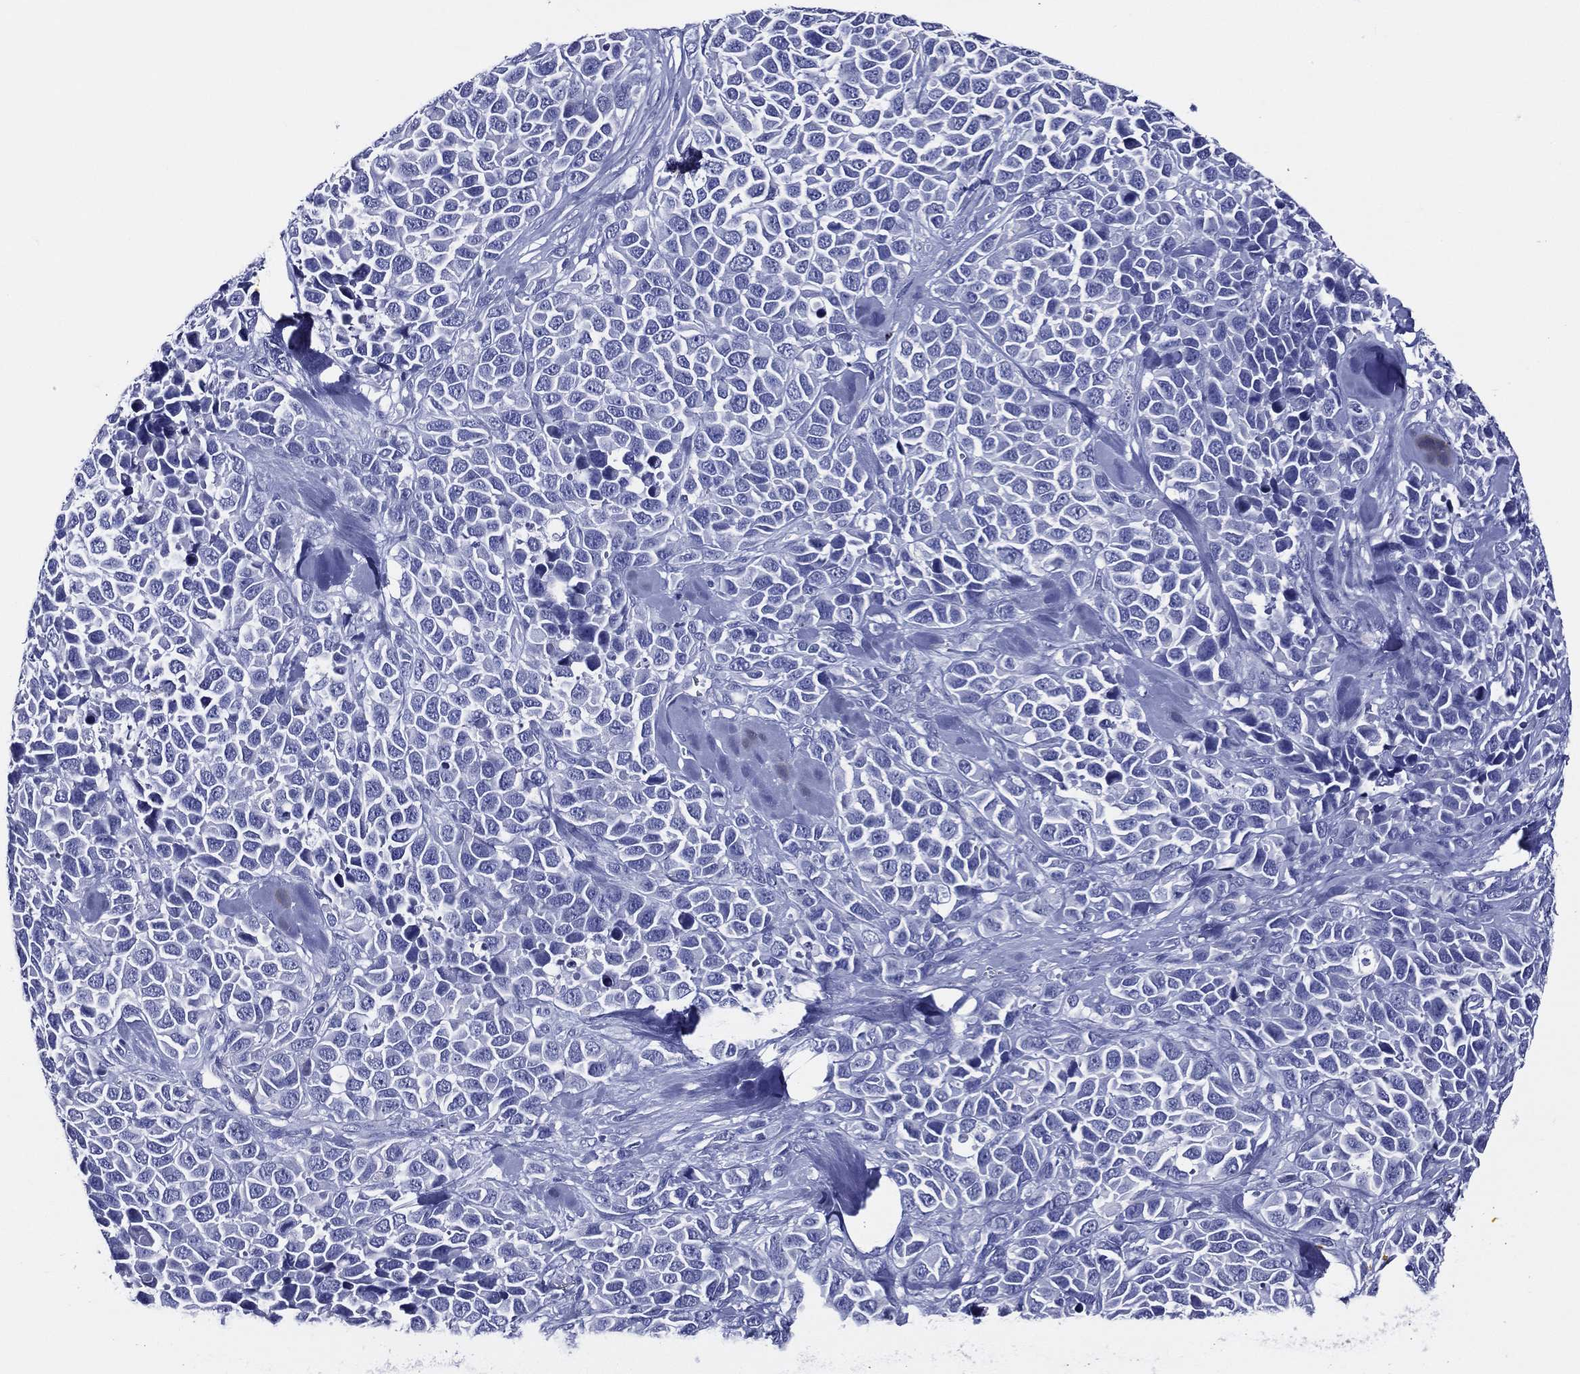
{"staining": {"intensity": "negative", "quantity": "none", "location": "none"}, "tissue": "melanoma", "cell_type": "Tumor cells", "image_type": "cancer", "snomed": [{"axis": "morphology", "description": "Malignant melanoma, Metastatic site"}, {"axis": "topography", "description": "Skin"}], "caption": "The IHC image has no significant expression in tumor cells of malignant melanoma (metastatic site) tissue. (DAB immunohistochemistry (IHC) visualized using brightfield microscopy, high magnification).", "gene": "ACE2", "patient": {"sex": "male", "age": 84}}